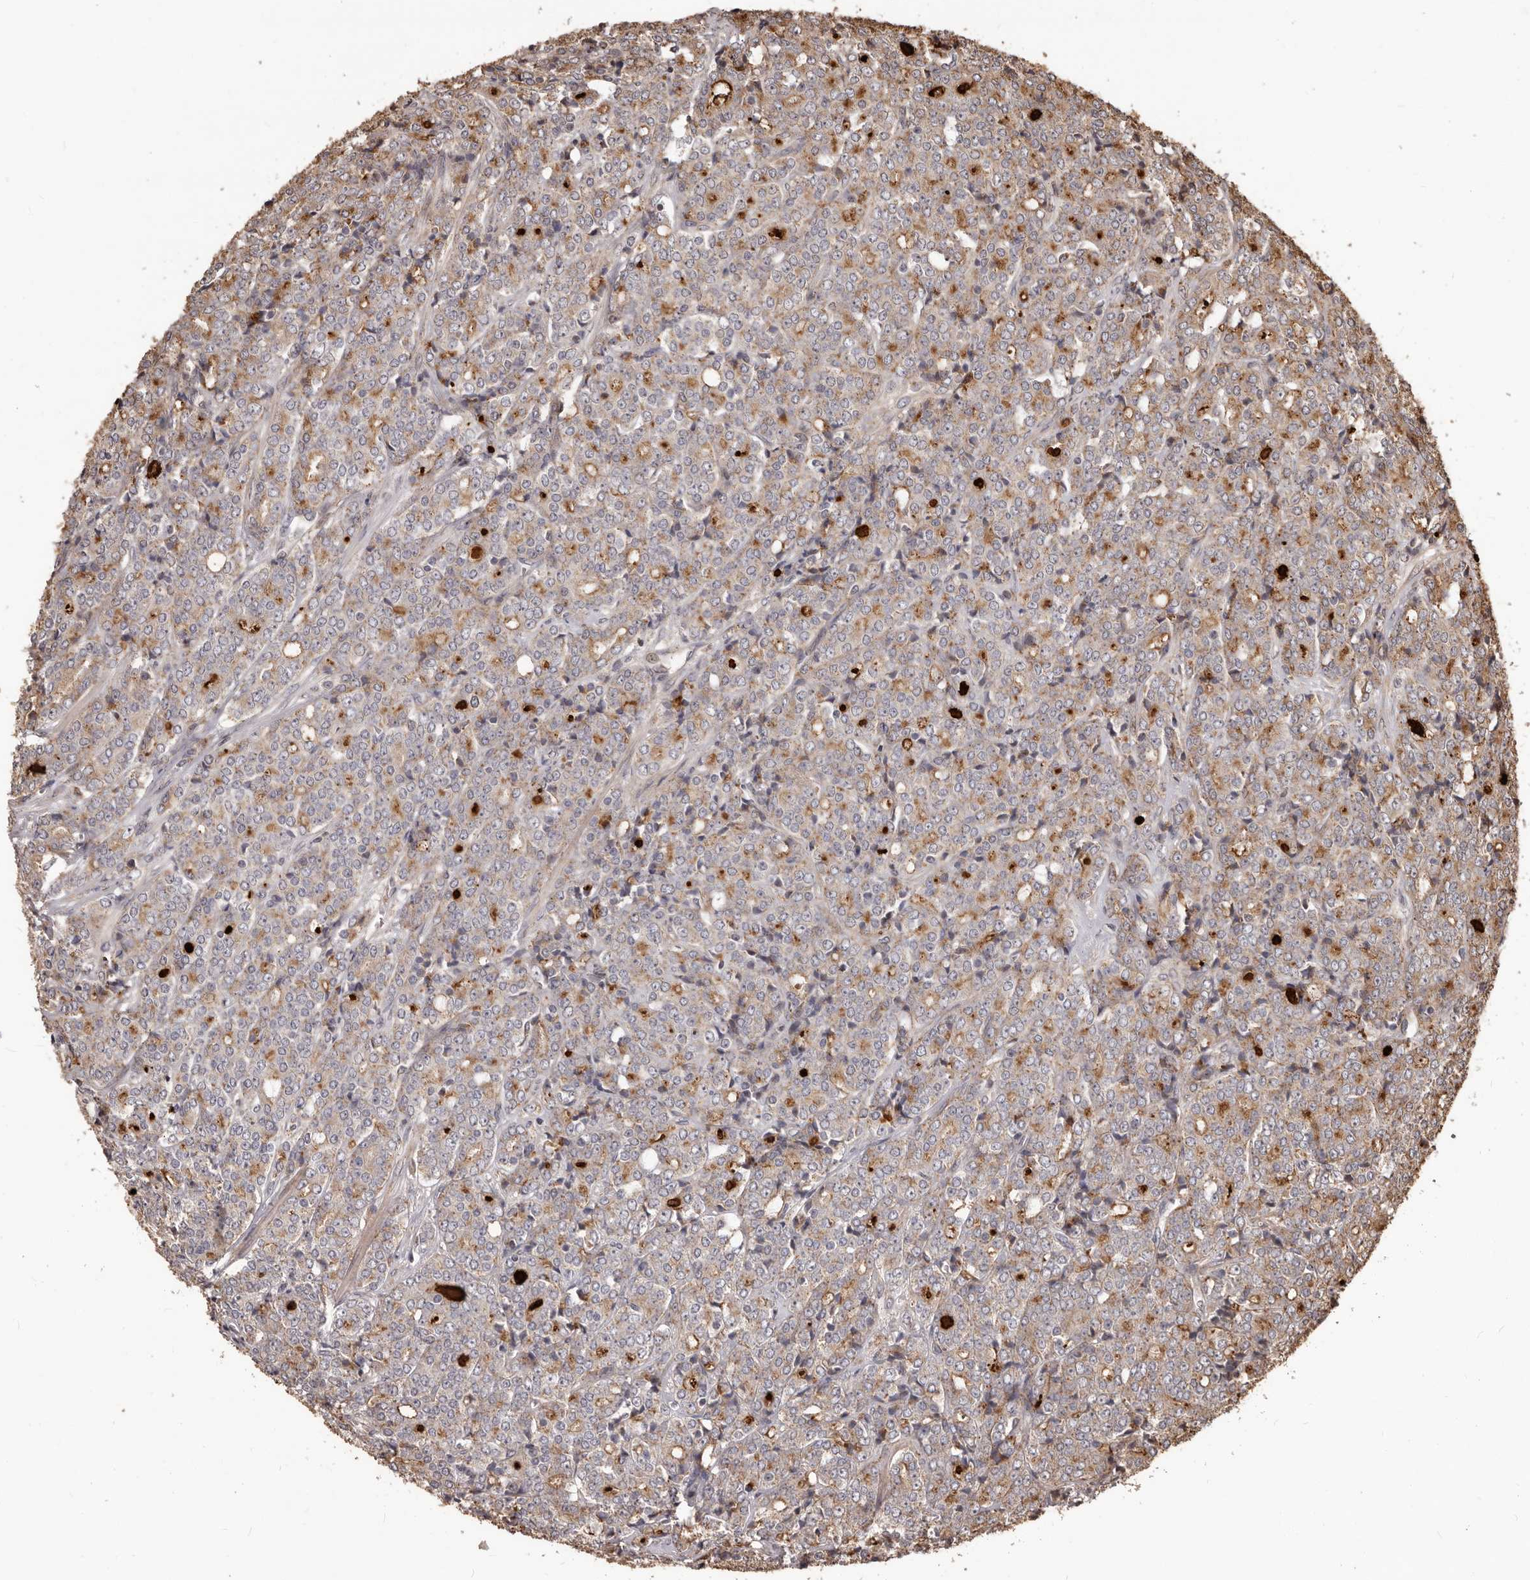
{"staining": {"intensity": "moderate", "quantity": "<25%", "location": "cytoplasmic/membranous"}, "tissue": "prostate cancer", "cell_type": "Tumor cells", "image_type": "cancer", "snomed": [{"axis": "morphology", "description": "Adenocarcinoma, High grade"}, {"axis": "topography", "description": "Prostate"}], "caption": "About <25% of tumor cells in human adenocarcinoma (high-grade) (prostate) reveal moderate cytoplasmic/membranous protein positivity as visualized by brown immunohistochemical staining.", "gene": "MTO1", "patient": {"sex": "male", "age": 62}}